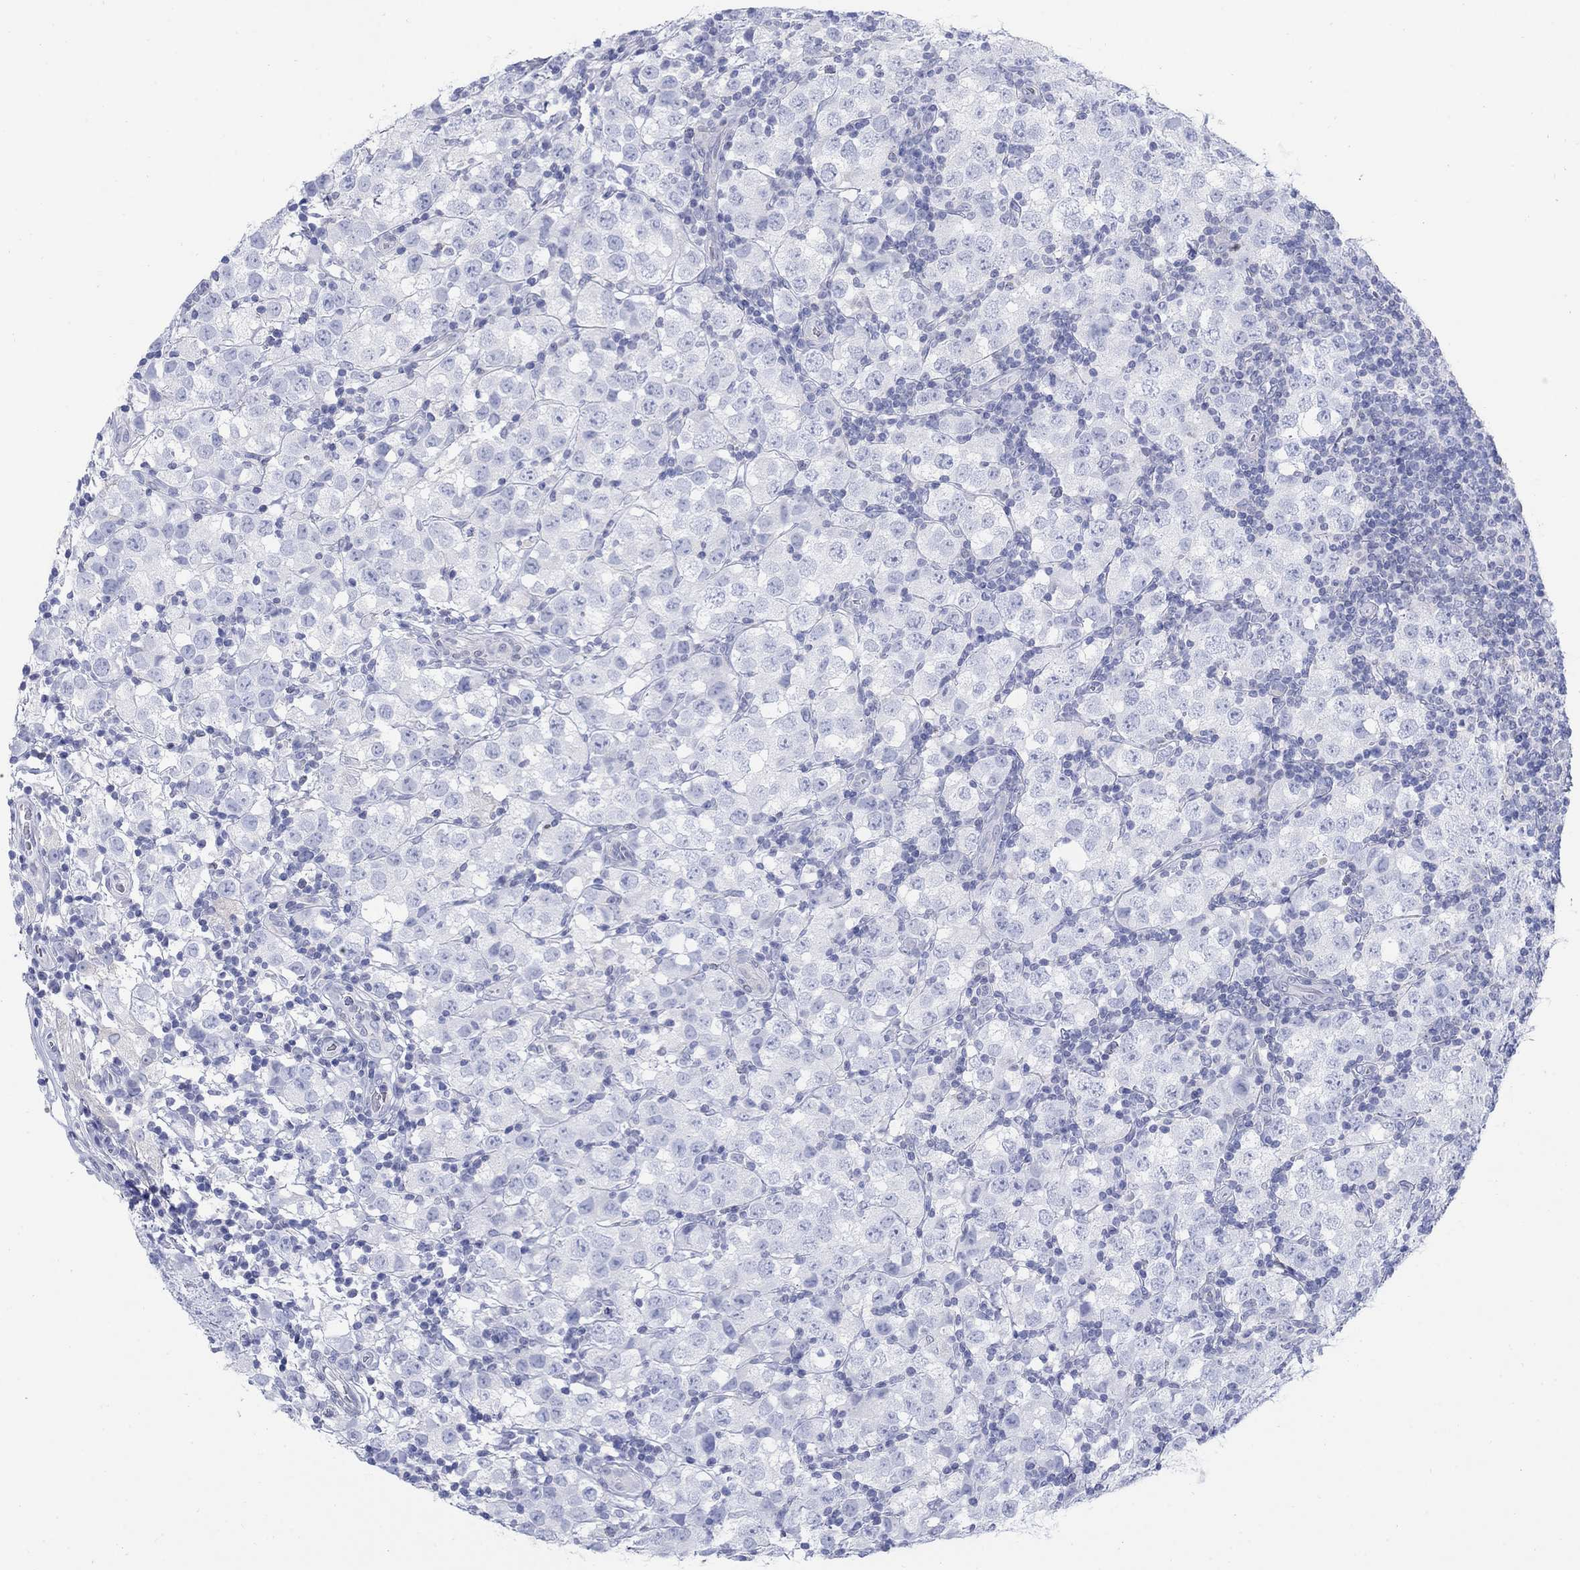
{"staining": {"intensity": "negative", "quantity": "none", "location": "none"}, "tissue": "testis cancer", "cell_type": "Tumor cells", "image_type": "cancer", "snomed": [{"axis": "morphology", "description": "Seminoma, NOS"}, {"axis": "topography", "description": "Testis"}], "caption": "A photomicrograph of human testis cancer (seminoma) is negative for staining in tumor cells.", "gene": "SCCPDH", "patient": {"sex": "male", "age": 34}}